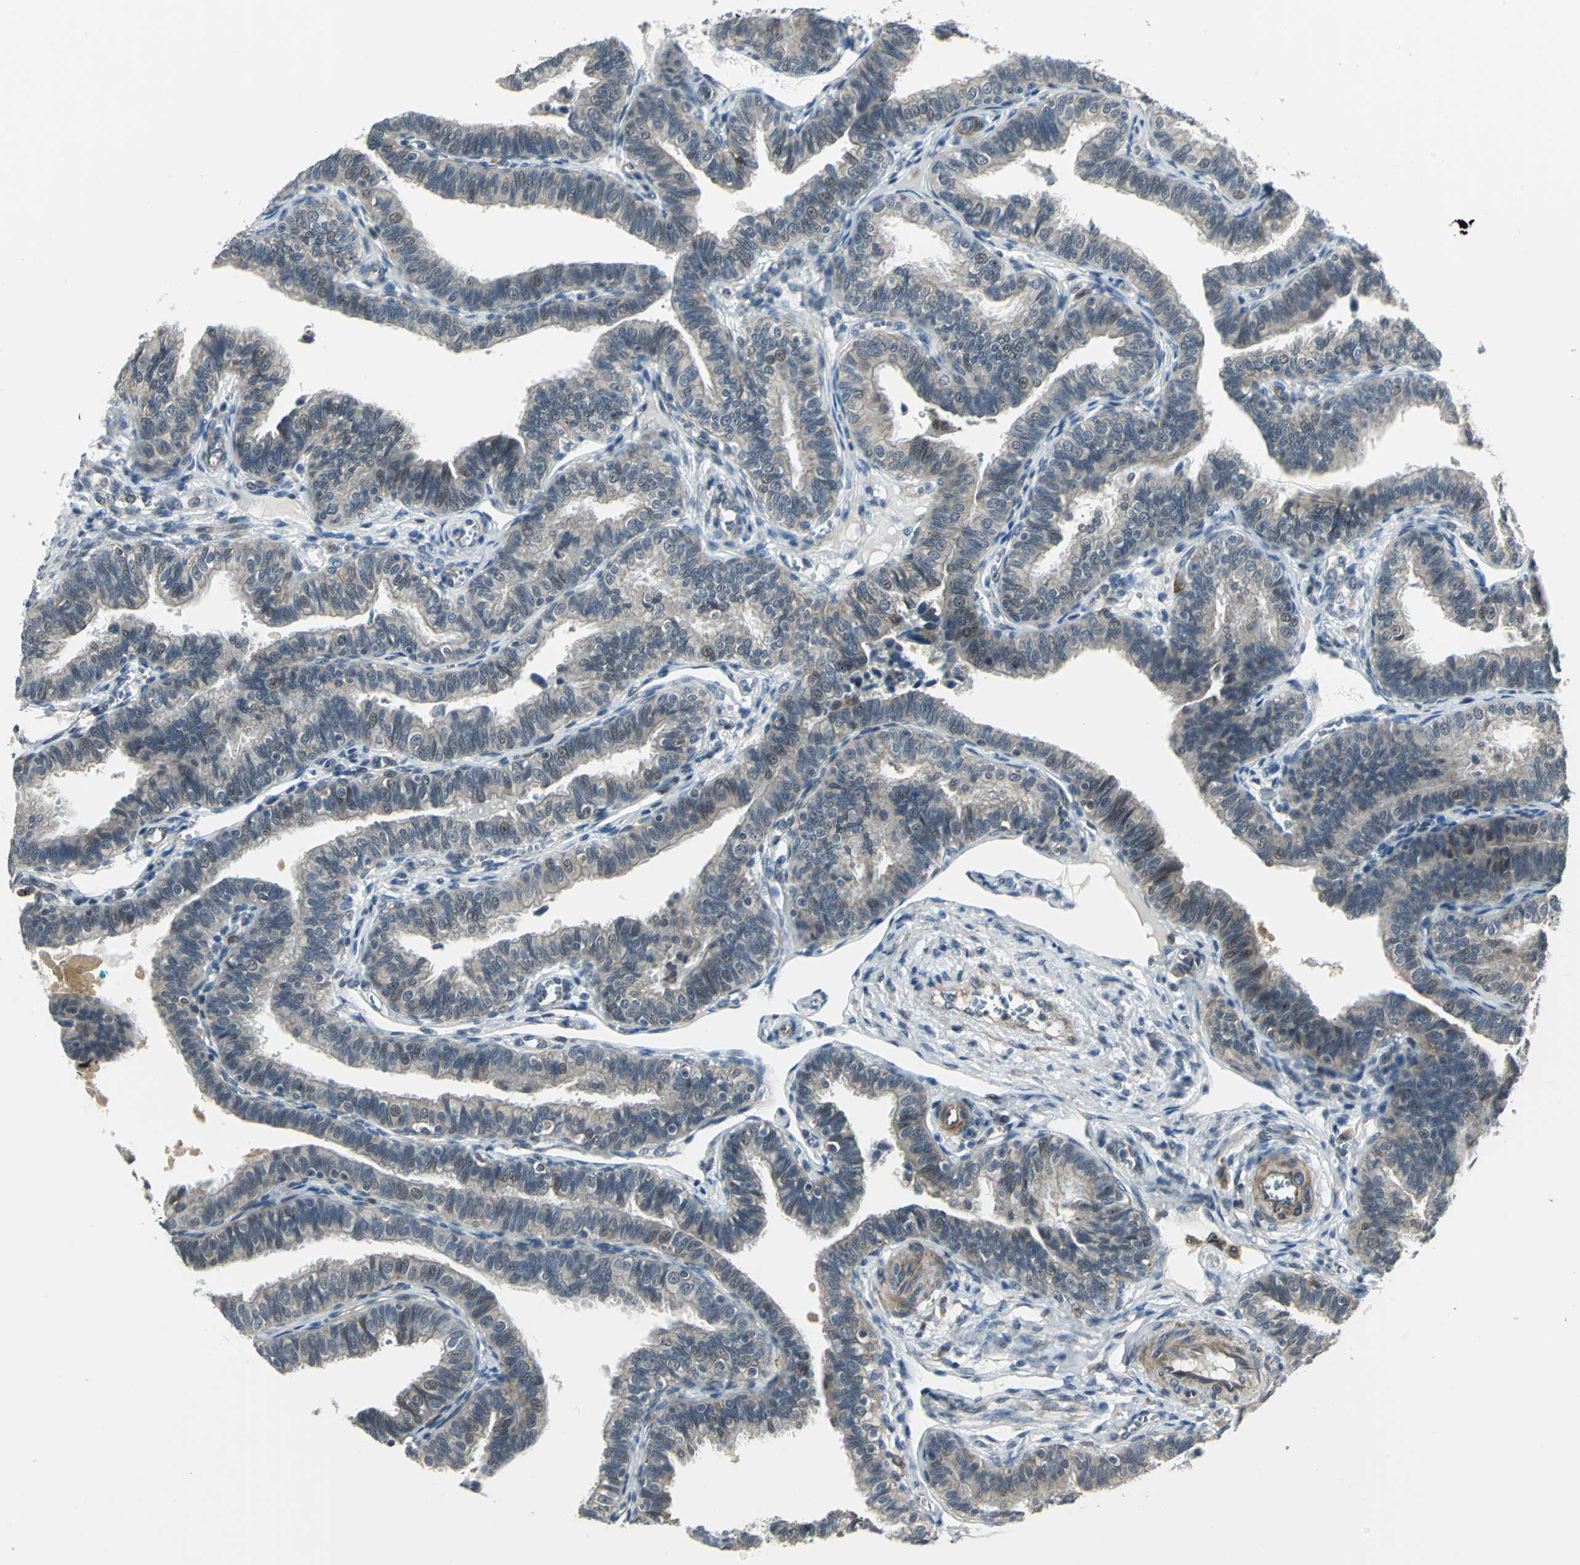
{"staining": {"intensity": "moderate", "quantity": ">75%", "location": "cytoplasmic/membranous,nuclear"}, "tissue": "fallopian tube", "cell_type": "Glandular cells", "image_type": "normal", "snomed": [{"axis": "morphology", "description": "Normal tissue, NOS"}, {"axis": "topography", "description": "Fallopian tube"}], "caption": "Moderate cytoplasmic/membranous,nuclear expression for a protein is identified in about >75% of glandular cells of benign fallopian tube using immunohistochemistry (IHC).", "gene": "PLAGL2", "patient": {"sex": "female", "age": 46}}